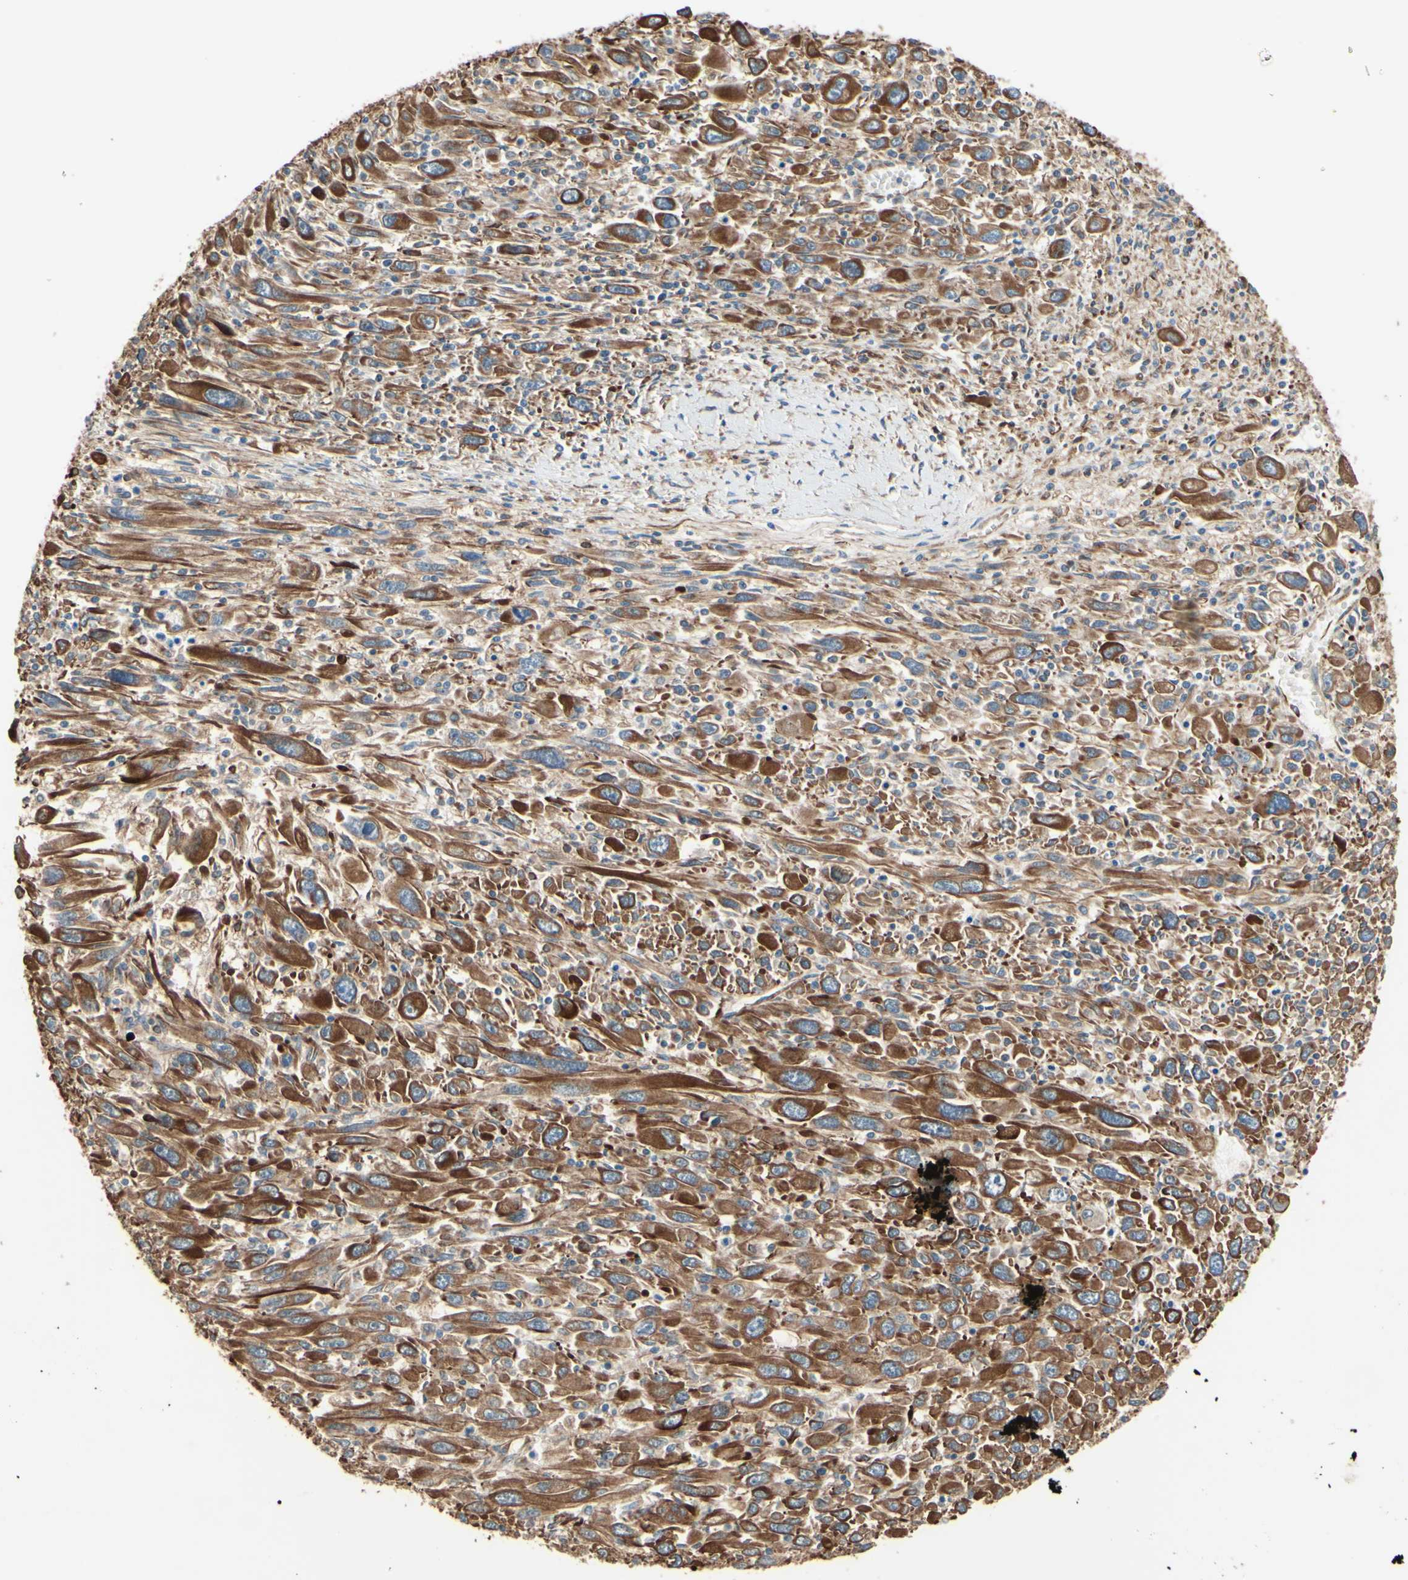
{"staining": {"intensity": "moderate", "quantity": "25%-75%", "location": "cytoplasmic/membranous"}, "tissue": "melanoma", "cell_type": "Tumor cells", "image_type": "cancer", "snomed": [{"axis": "morphology", "description": "Malignant melanoma, Metastatic site"}, {"axis": "topography", "description": "Skin"}], "caption": "High-magnification brightfield microscopy of melanoma stained with DAB (3,3'-diaminobenzidine) (brown) and counterstained with hematoxylin (blue). tumor cells exhibit moderate cytoplasmic/membranous positivity is appreciated in approximately25%-75% of cells. (brown staining indicates protein expression, while blue staining denotes nuclei).", "gene": "TRAF2", "patient": {"sex": "female", "age": 56}}